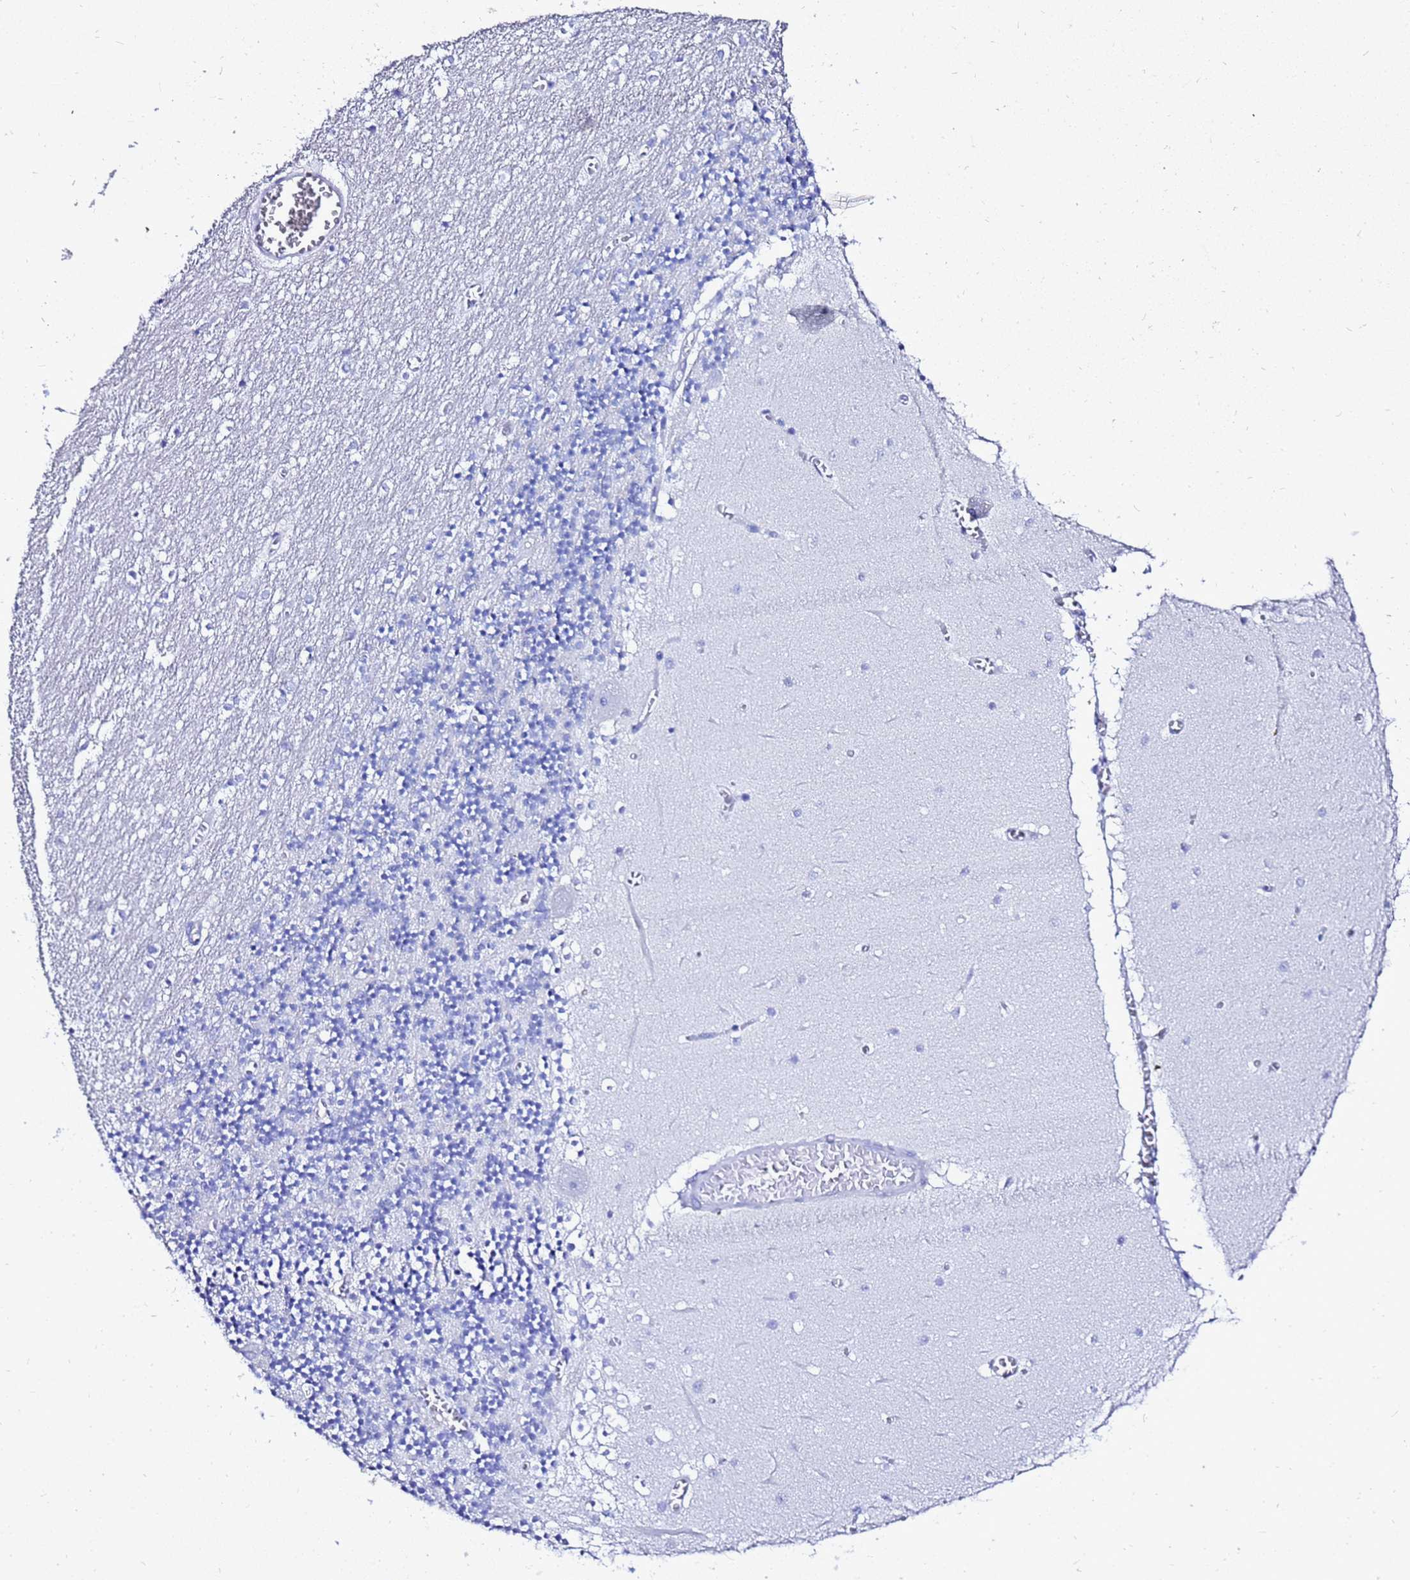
{"staining": {"intensity": "negative", "quantity": "none", "location": "none"}, "tissue": "cerebellum", "cell_type": "Cells in granular layer", "image_type": "normal", "snomed": [{"axis": "morphology", "description": "Normal tissue, NOS"}, {"axis": "topography", "description": "Cerebellum"}], "caption": "The image displays no significant positivity in cells in granular layer of cerebellum.", "gene": "LIPF", "patient": {"sex": "female", "age": 28}}